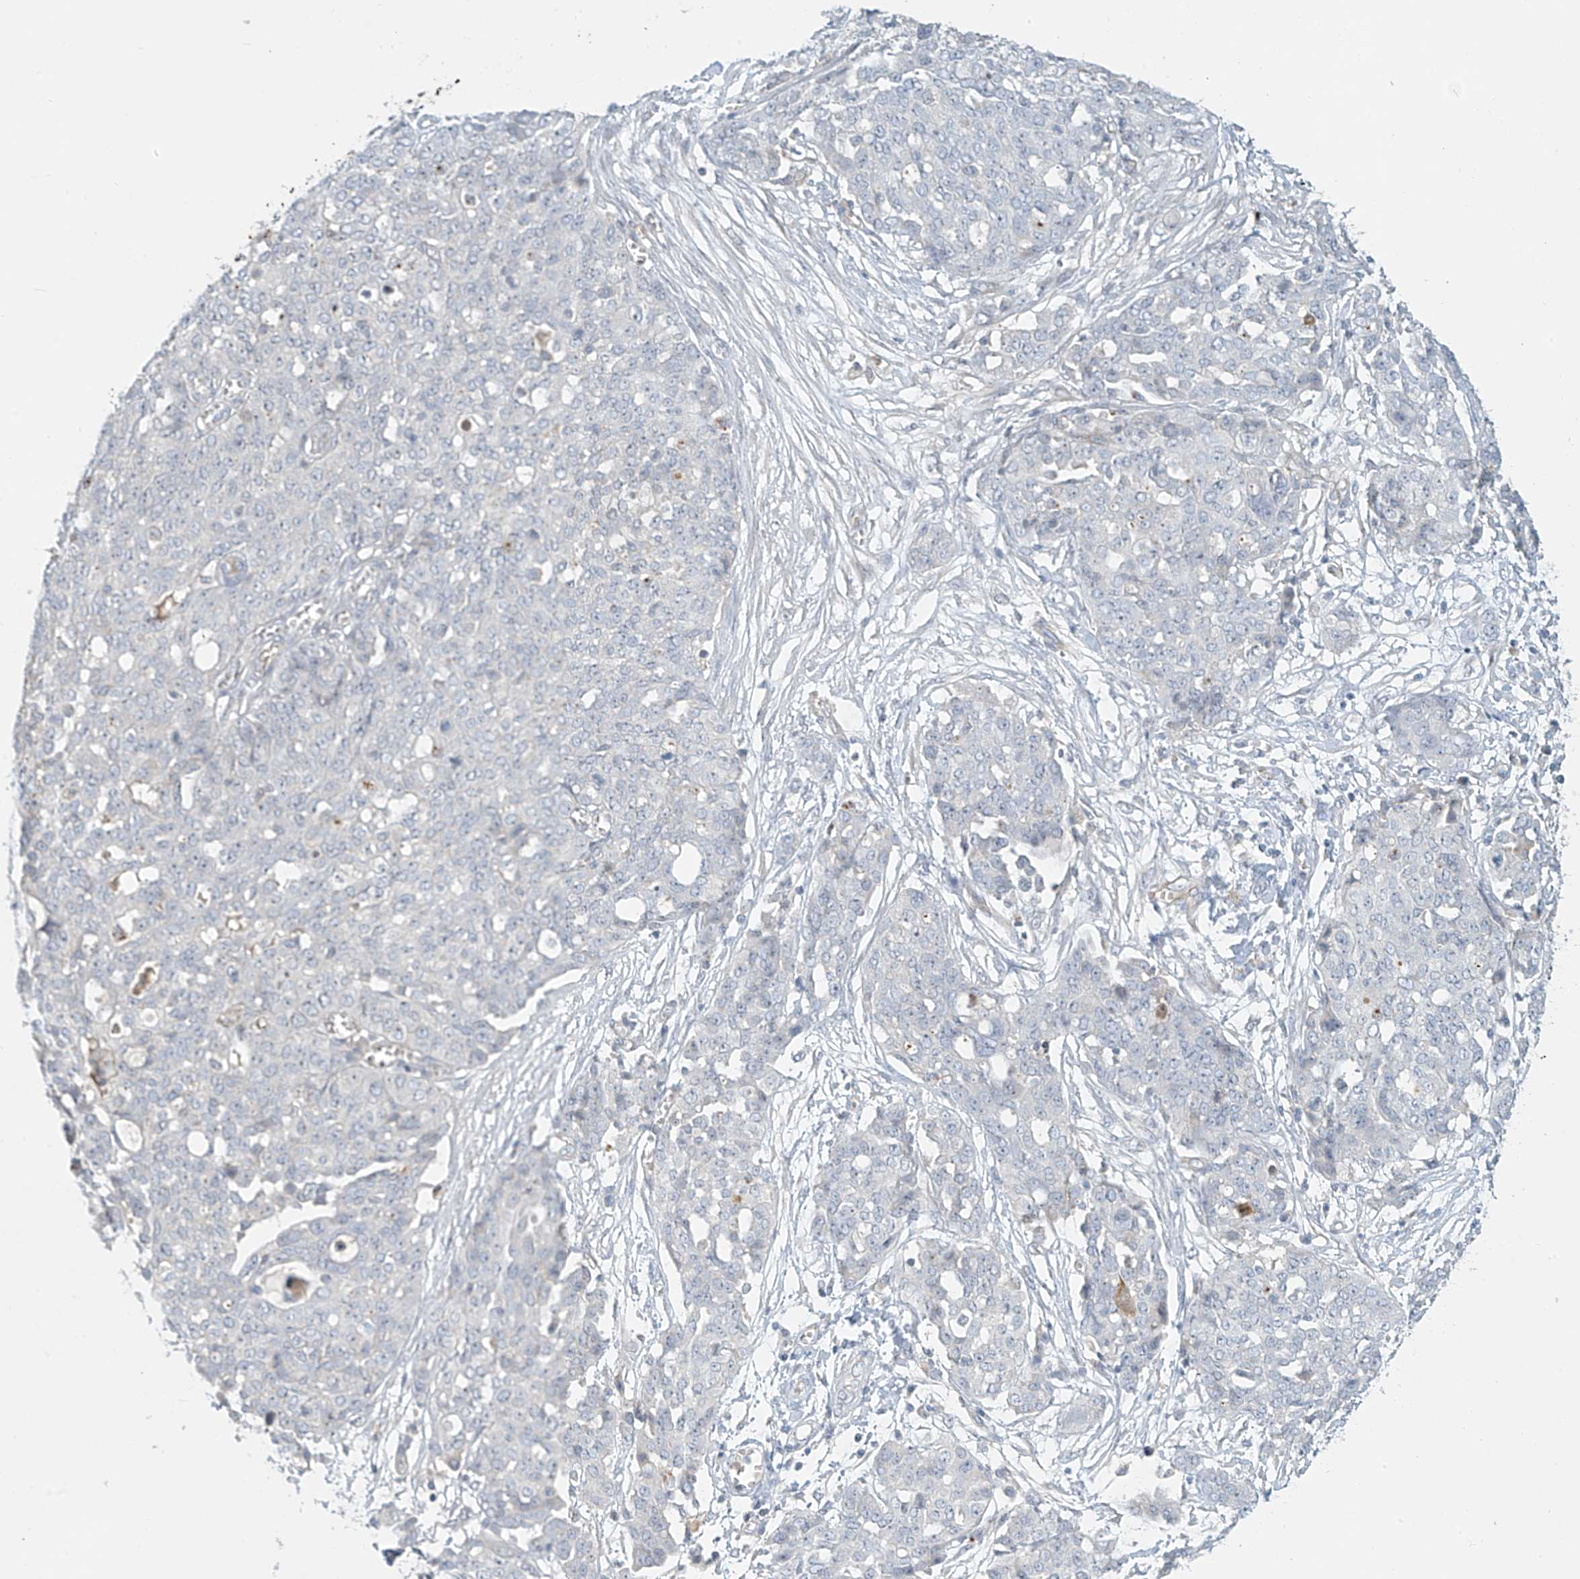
{"staining": {"intensity": "negative", "quantity": "none", "location": "none"}, "tissue": "ovarian cancer", "cell_type": "Tumor cells", "image_type": "cancer", "snomed": [{"axis": "morphology", "description": "Cystadenocarcinoma, serous, NOS"}, {"axis": "topography", "description": "Soft tissue"}, {"axis": "topography", "description": "Ovary"}], "caption": "Immunohistochemistry (IHC) micrograph of neoplastic tissue: human ovarian cancer stained with DAB reveals no significant protein expression in tumor cells.", "gene": "C2orf42", "patient": {"sex": "female", "age": 57}}